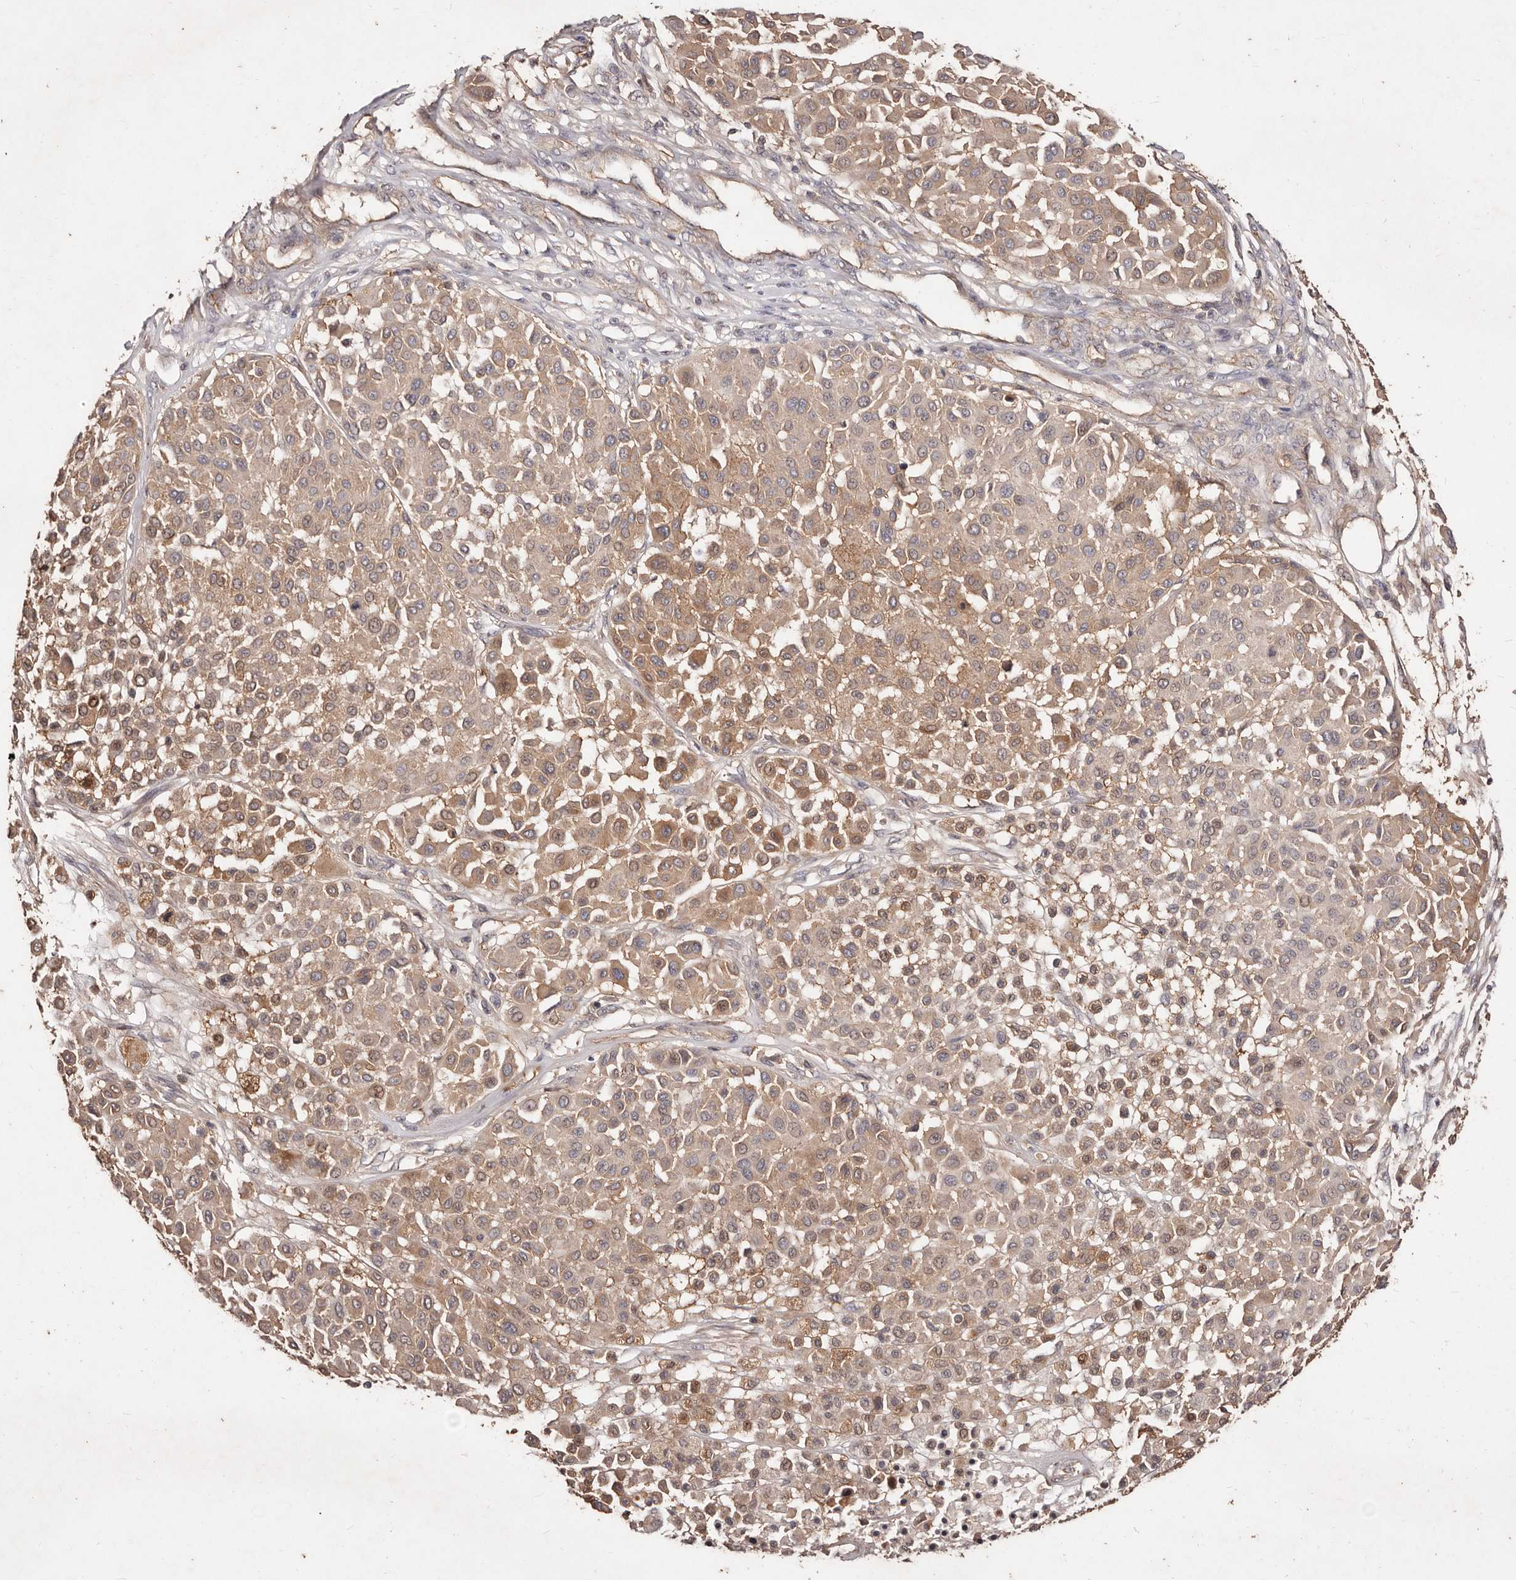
{"staining": {"intensity": "moderate", "quantity": ">75%", "location": "cytoplasmic/membranous"}, "tissue": "melanoma", "cell_type": "Tumor cells", "image_type": "cancer", "snomed": [{"axis": "morphology", "description": "Malignant melanoma, Metastatic site"}, {"axis": "topography", "description": "Soft tissue"}], "caption": "Immunohistochemical staining of malignant melanoma (metastatic site) shows medium levels of moderate cytoplasmic/membranous protein staining in about >75% of tumor cells.", "gene": "CCL14", "patient": {"sex": "male", "age": 41}}